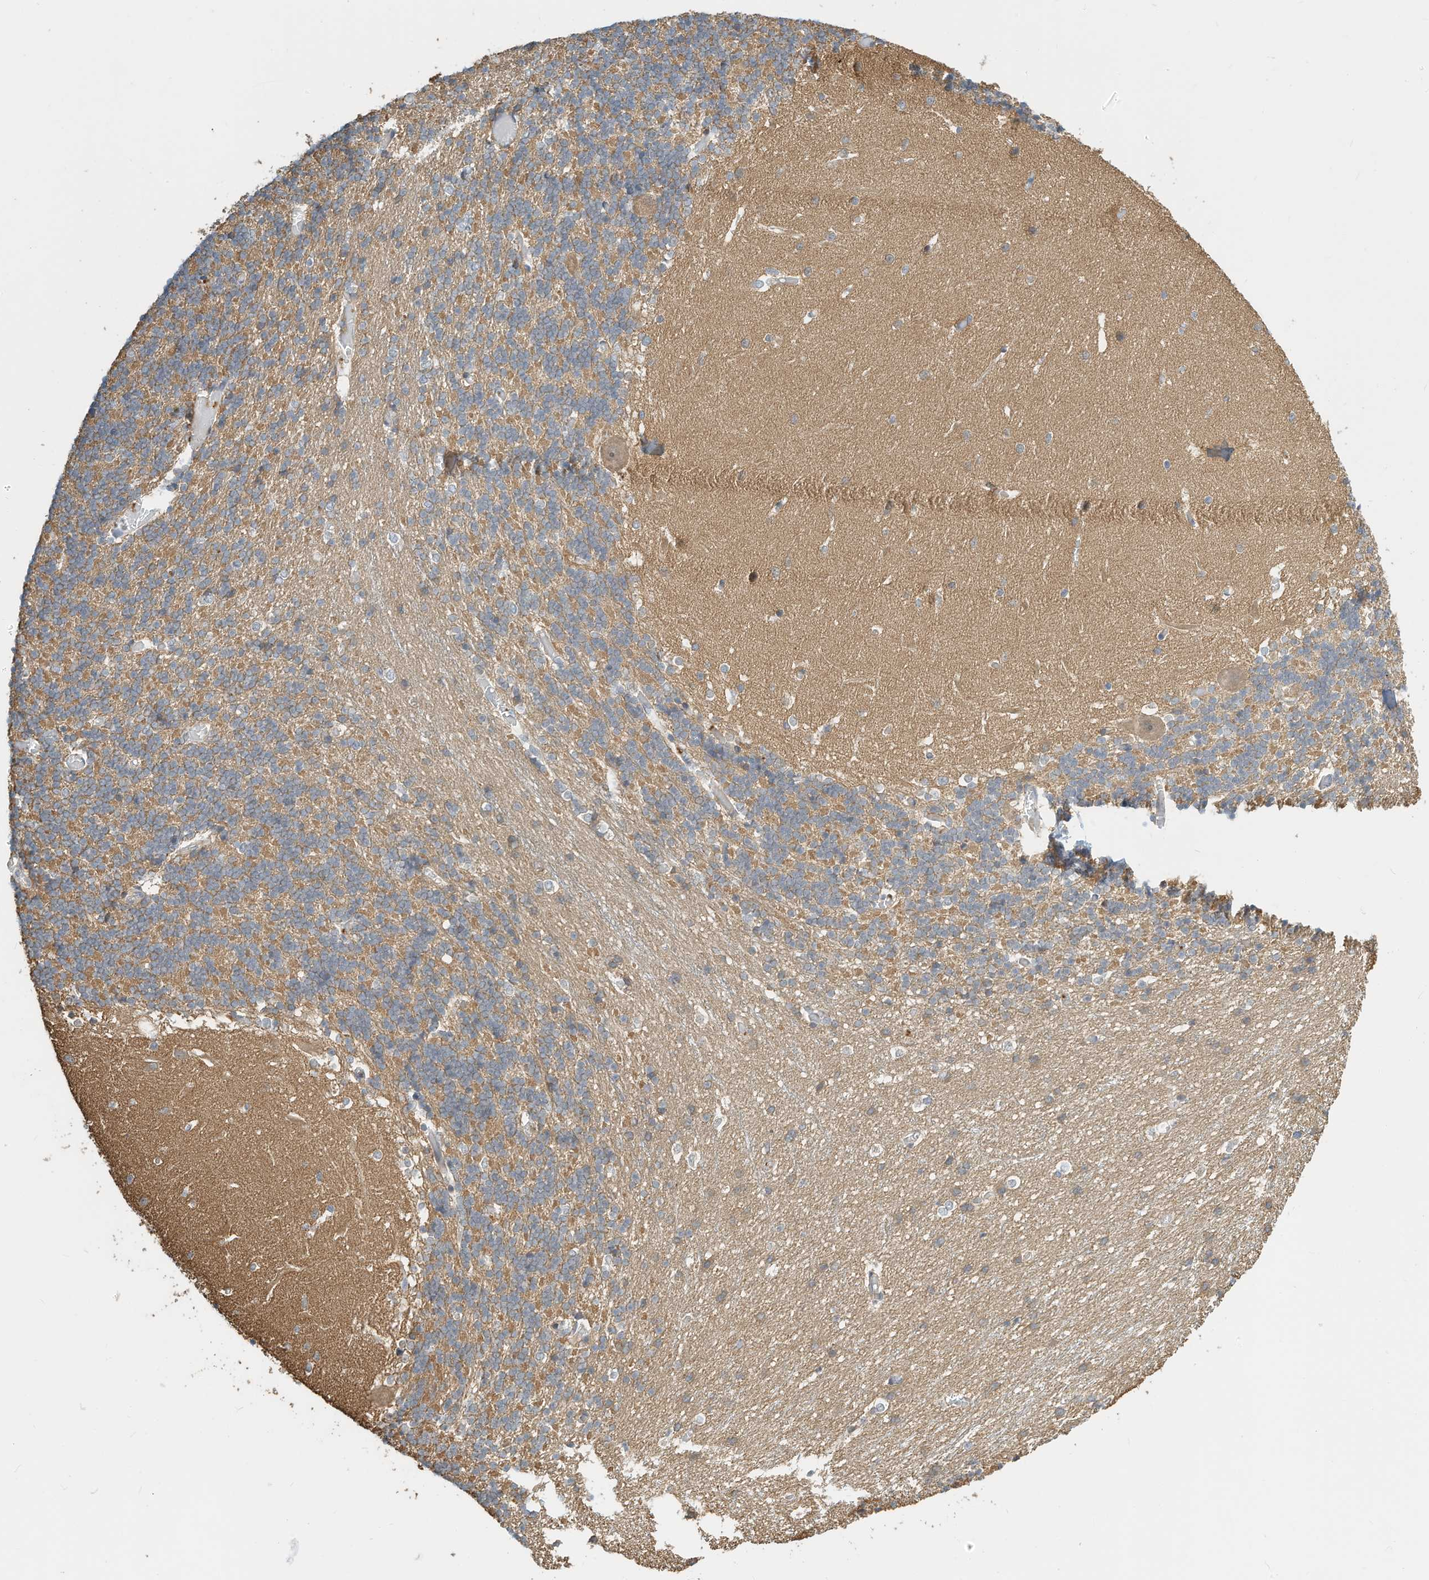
{"staining": {"intensity": "weak", "quantity": "<25%", "location": "cytoplasmic/membranous"}, "tissue": "cerebellum", "cell_type": "Cells in granular layer", "image_type": "normal", "snomed": [{"axis": "morphology", "description": "Normal tissue, NOS"}, {"axis": "topography", "description": "Cerebellum"}], "caption": "Cells in granular layer show no significant staining in normal cerebellum. (DAB immunohistochemistry (IHC) visualized using brightfield microscopy, high magnification).", "gene": "OFD1", "patient": {"sex": "male", "age": 37}}